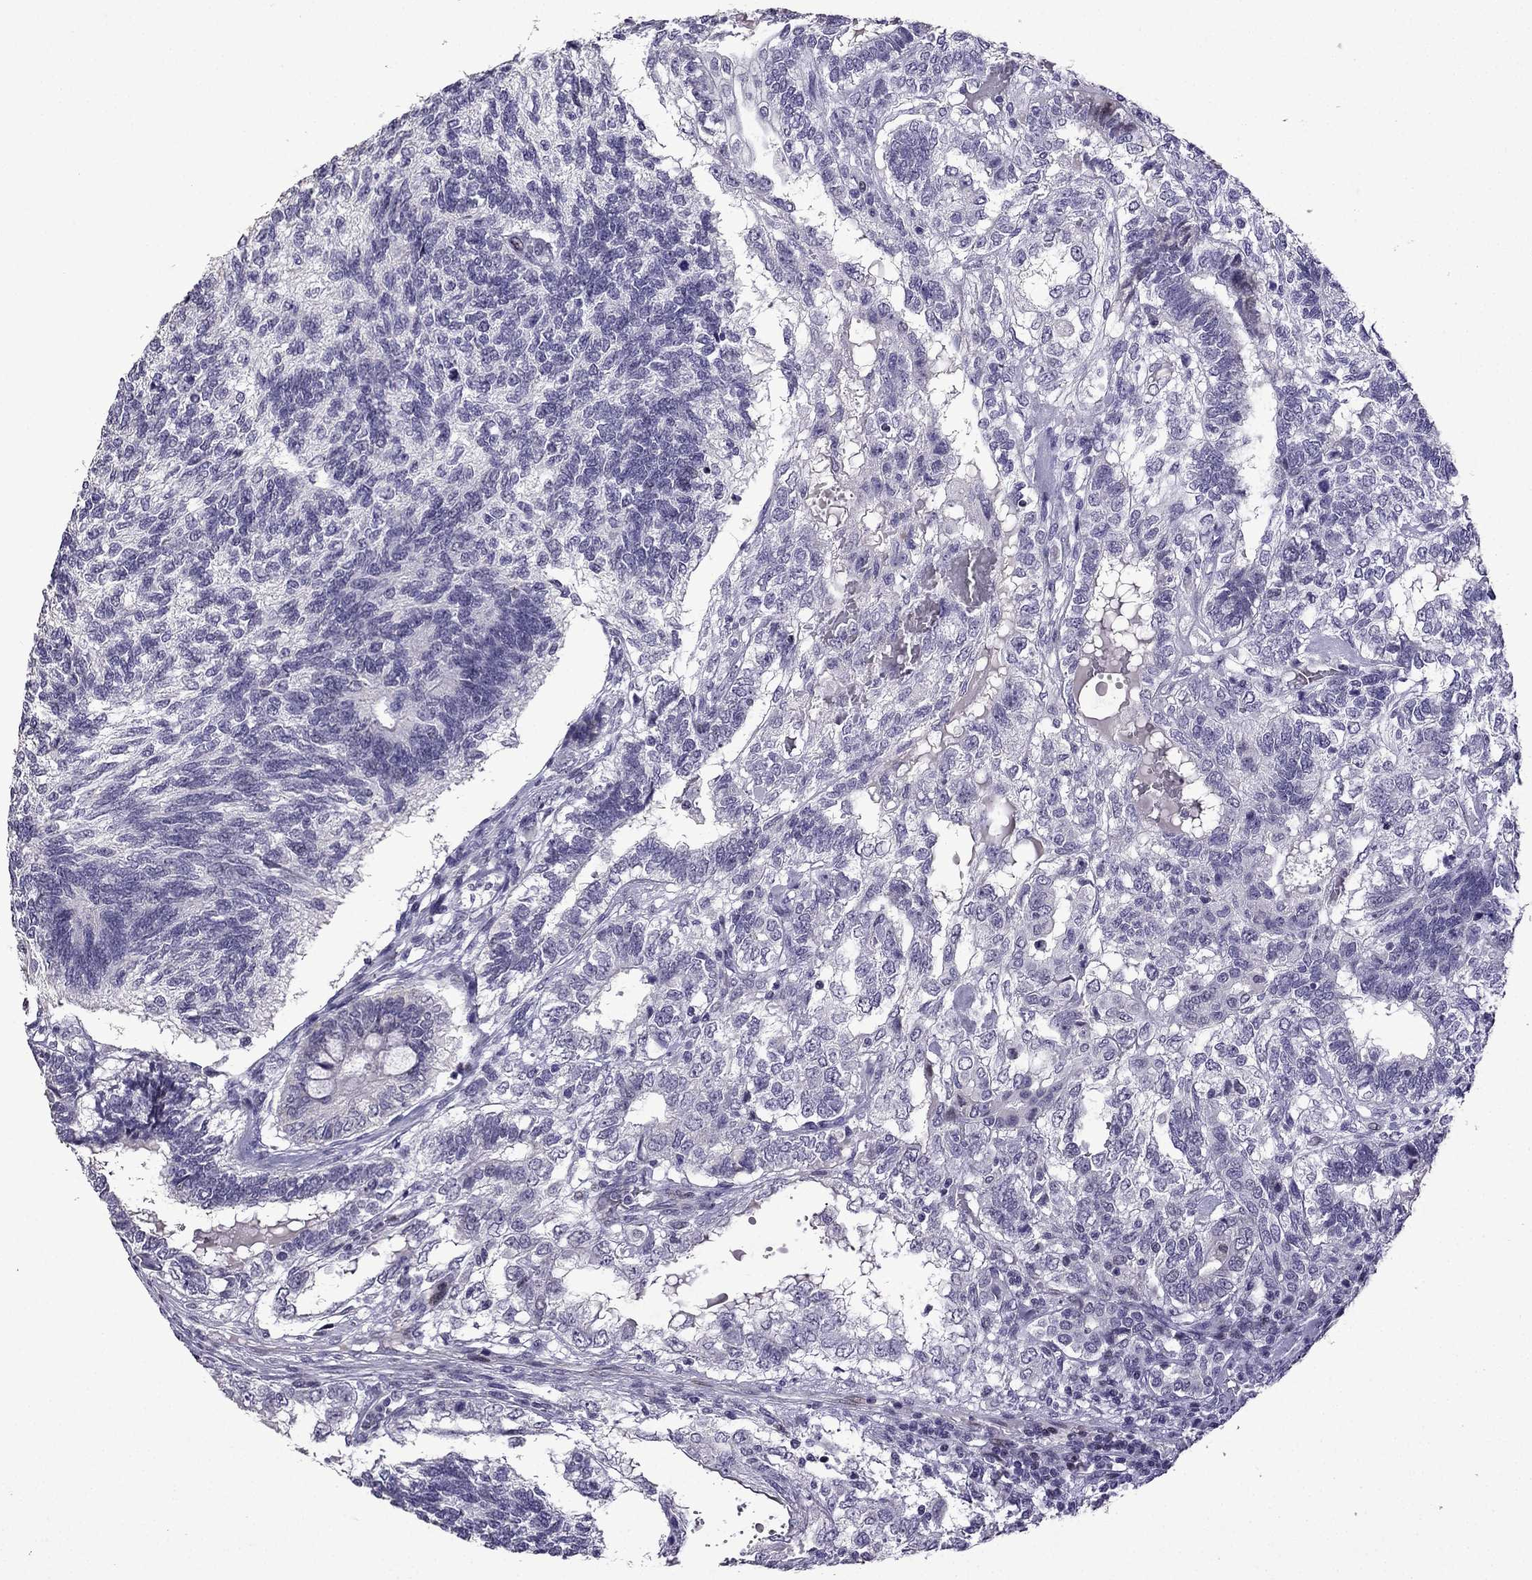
{"staining": {"intensity": "negative", "quantity": "none", "location": "none"}, "tissue": "testis cancer", "cell_type": "Tumor cells", "image_type": "cancer", "snomed": [{"axis": "morphology", "description": "Seminoma, NOS"}, {"axis": "morphology", "description": "Carcinoma, Embryonal, NOS"}, {"axis": "topography", "description": "Testis"}], "caption": "This is an immunohistochemistry (IHC) image of human seminoma (testis). There is no expression in tumor cells.", "gene": "TTN", "patient": {"sex": "male", "age": 41}}